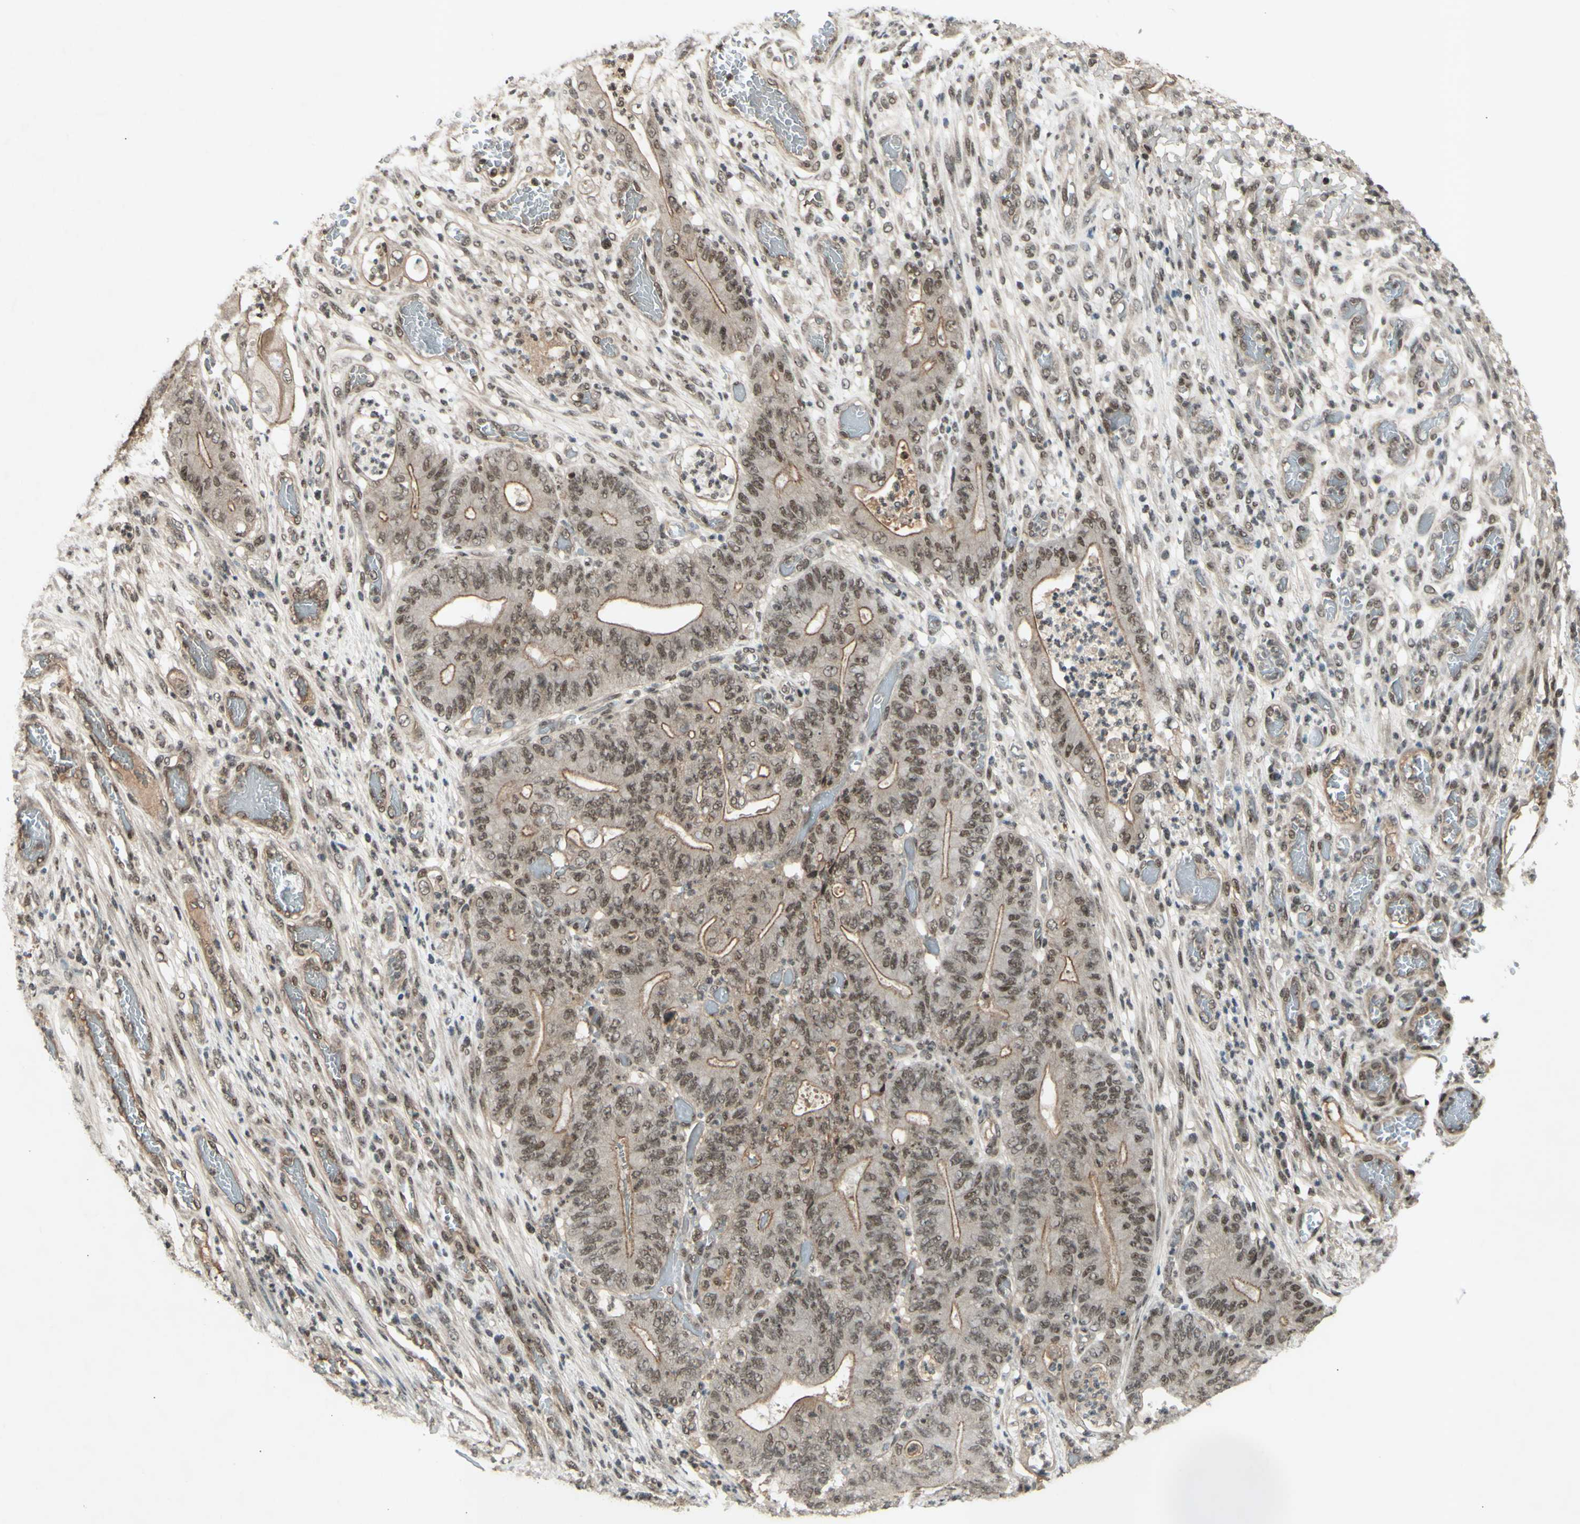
{"staining": {"intensity": "weak", "quantity": ">75%", "location": "cytoplasmic/membranous,nuclear"}, "tissue": "stomach cancer", "cell_type": "Tumor cells", "image_type": "cancer", "snomed": [{"axis": "morphology", "description": "Adenocarcinoma, NOS"}, {"axis": "topography", "description": "Stomach"}], "caption": "Immunohistochemical staining of human adenocarcinoma (stomach) demonstrates low levels of weak cytoplasmic/membranous and nuclear protein positivity in about >75% of tumor cells. The protein is stained brown, and the nuclei are stained in blue (DAB IHC with brightfield microscopy, high magnification).", "gene": "SNW1", "patient": {"sex": "female", "age": 73}}